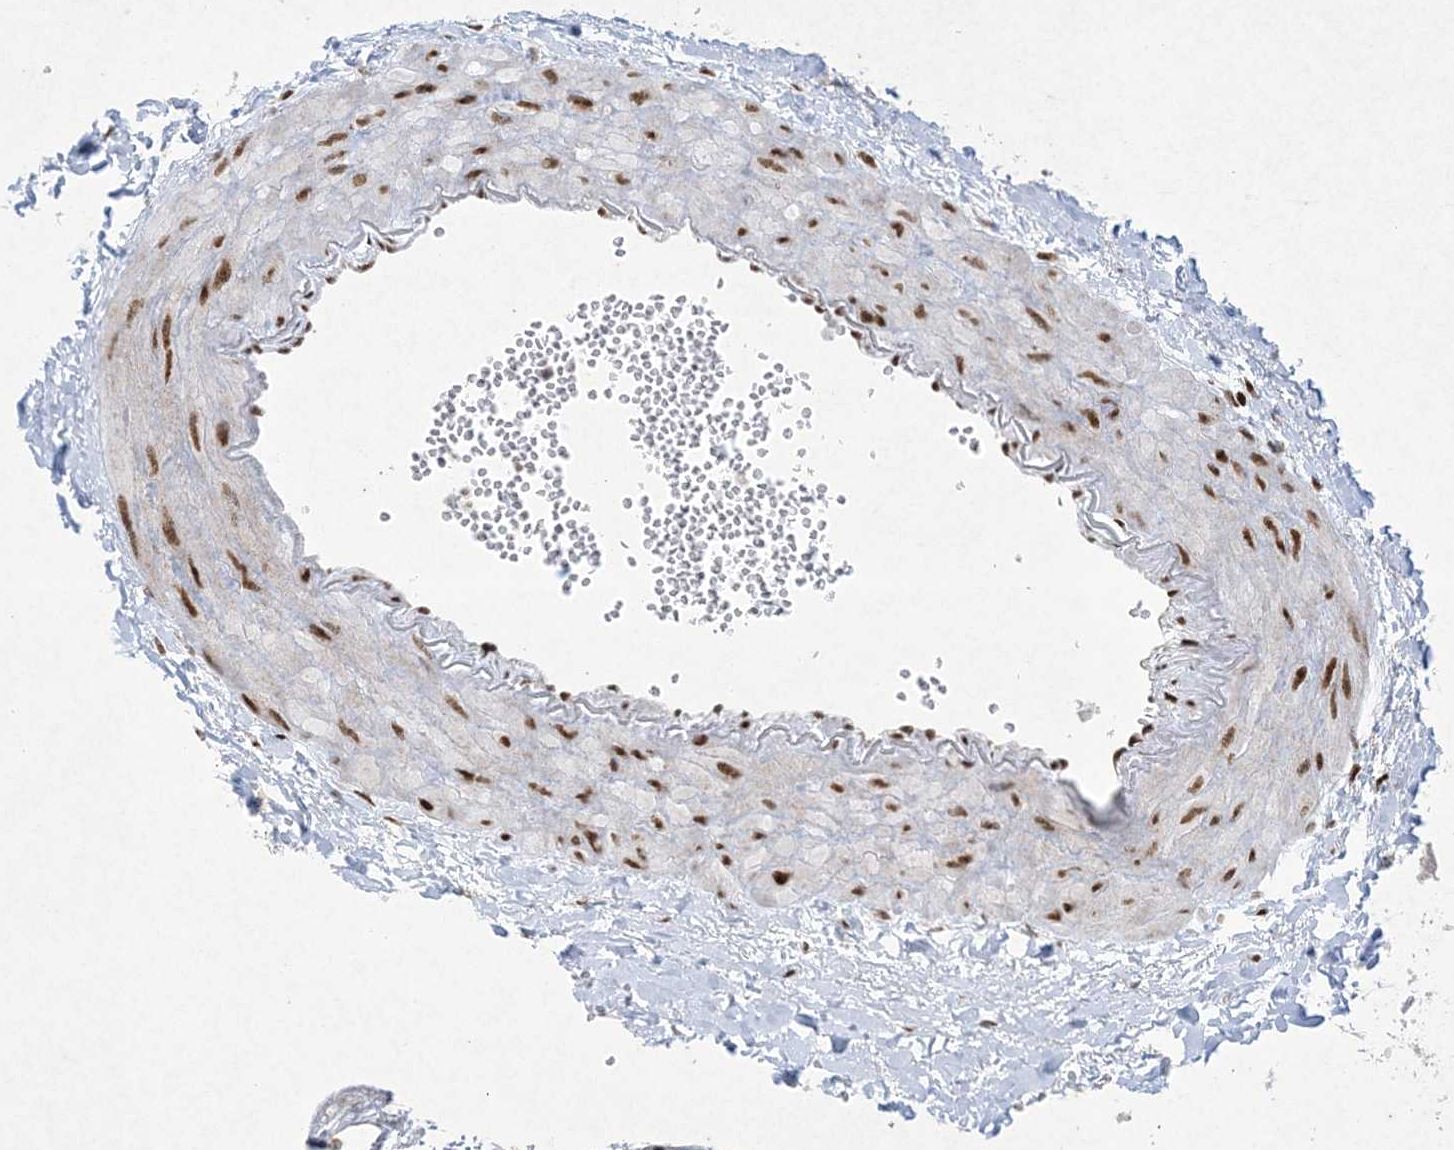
{"staining": {"intensity": "strong", "quantity": ">75%", "location": "nuclear"}, "tissue": "gallbladder", "cell_type": "Glandular cells", "image_type": "normal", "snomed": [{"axis": "morphology", "description": "Normal tissue, NOS"}, {"axis": "topography", "description": "Gallbladder"}], "caption": "Immunohistochemical staining of normal gallbladder reveals strong nuclear protein expression in approximately >75% of glandular cells. (DAB IHC, brown staining for protein, blue staining for nuclei).", "gene": "PKNOX2", "patient": {"sex": "male", "age": 55}}